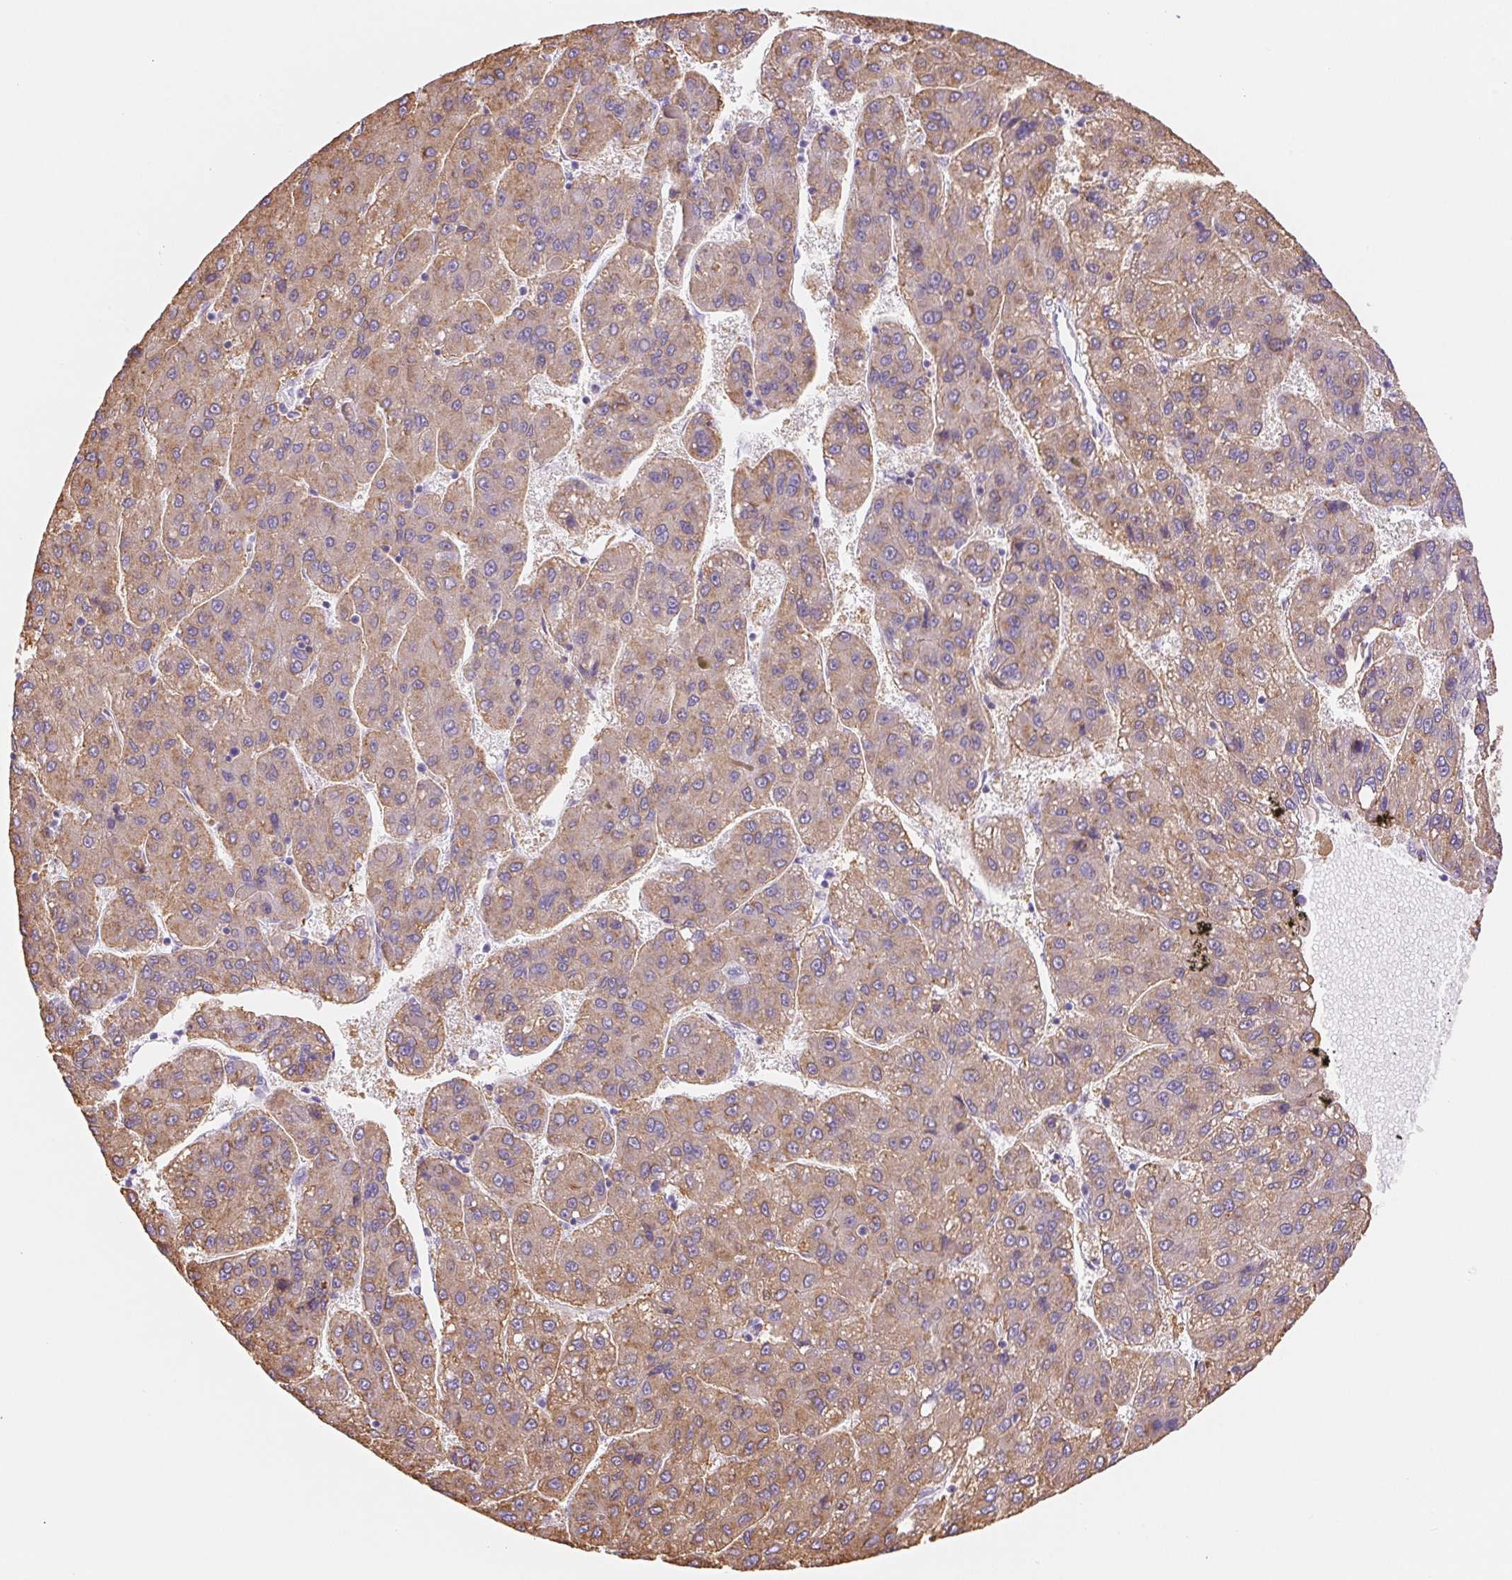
{"staining": {"intensity": "moderate", "quantity": ">75%", "location": "cytoplasmic/membranous"}, "tissue": "liver cancer", "cell_type": "Tumor cells", "image_type": "cancer", "snomed": [{"axis": "morphology", "description": "Carcinoma, Hepatocellular, NOS"}, {"axis": "topography", "description": "Liver"}], "caption": "This photomicrograph reveals IHC staining of human hepatocellular carcinoma (liver), with medium moderate cytoplasmic/membranous expression in about >75% of tumor cells.", "gene": "ASGR2", "patient": {"sex": "female", "age": 82}}